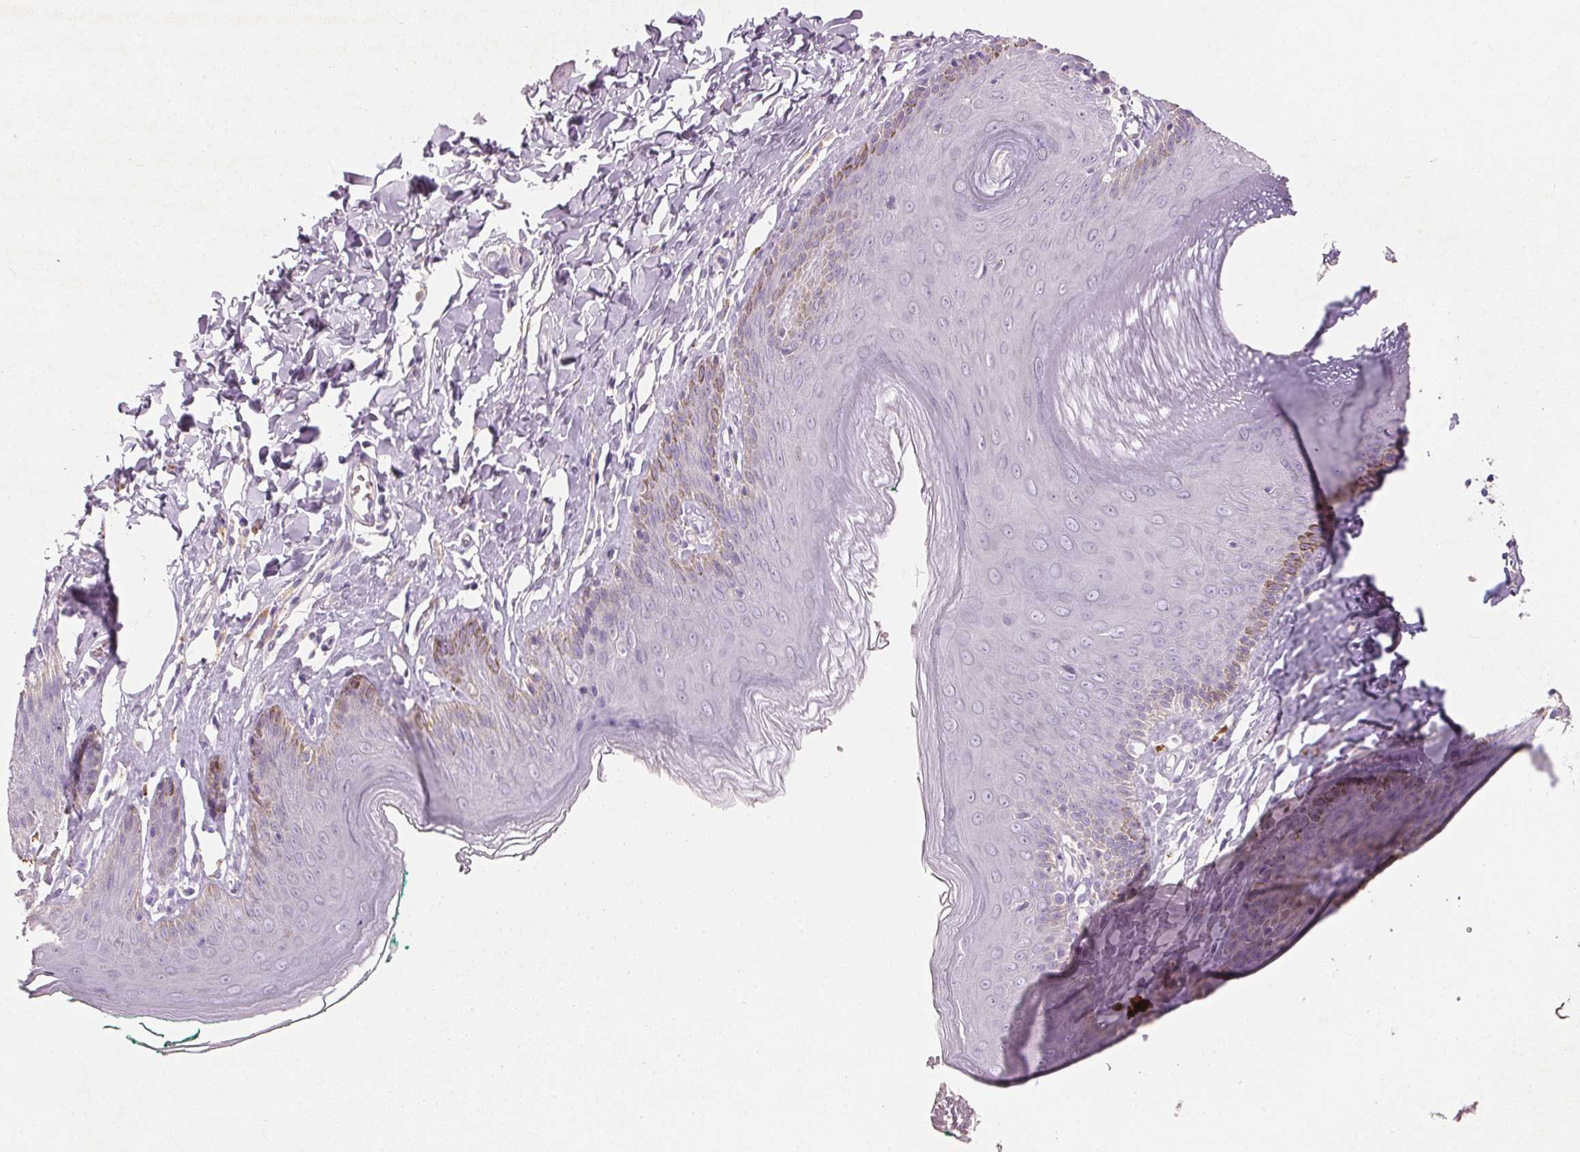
{"staining": {"intensity": "weak", "quantity": "<25%", "location": "cytoplasmic/membranous"}, "tissue": "skin", "cell_type": "Epidermal cells", "image_type": "normal", "snomed": [{"axis": "morphology", "description": "Normal tissue, NOS"}, {"axis": "topography", "description": "Vulva"}, {"axis": "topography", "description": "Peripheral nerve tissue"}], "caption": "Immunohistochemistry (IHC) photomicrograph of normal human skin stained for a protein (brown), which reveals no positivity in epidermal cells. (Stains: DAB immunohistochemistry (IHC) with hematoxylin counter stain, Microscopy: brightfield microscopy at high magnification).", "gene": "HSD17B1", "patient": {"sex": "female", "age": 66}}